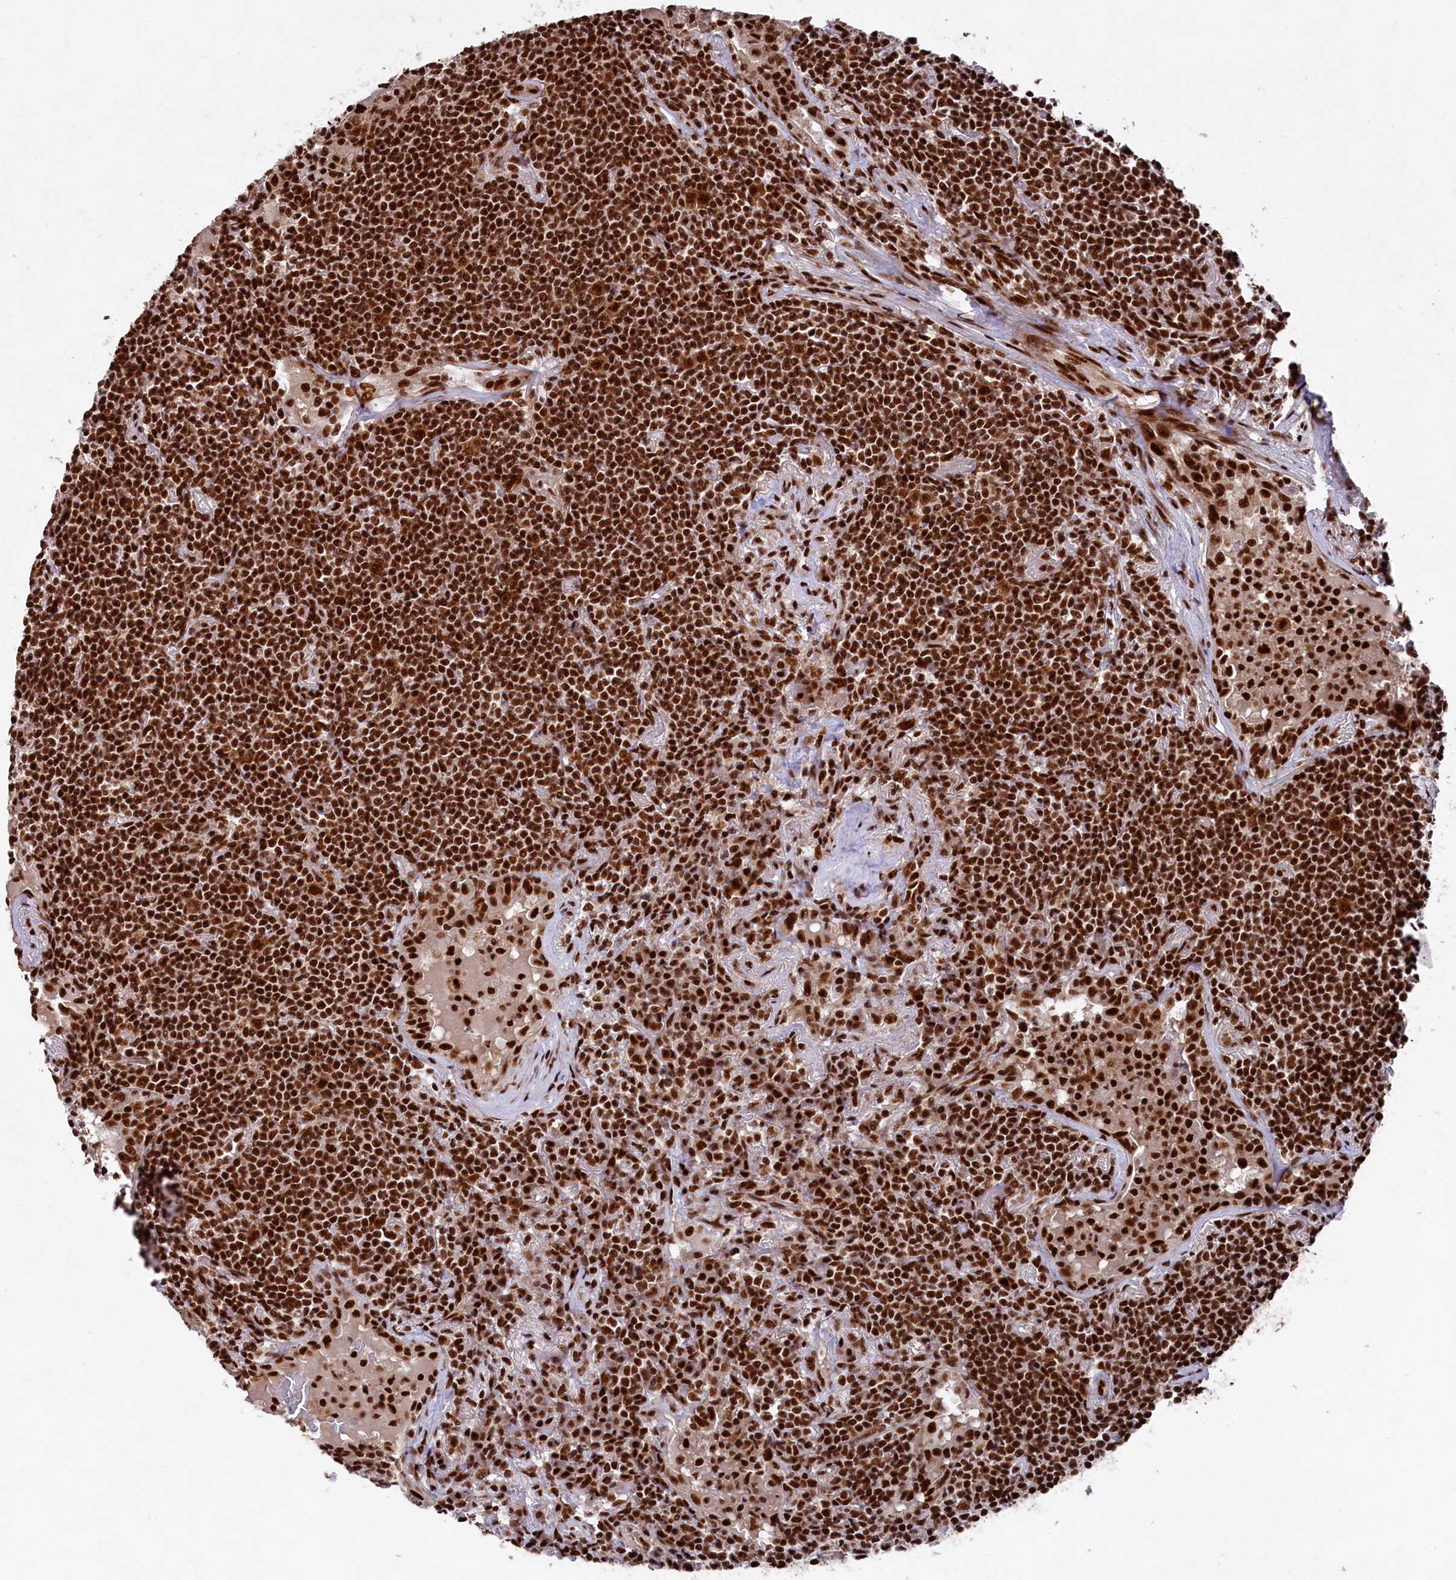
{"staining": {"intensity": "strong", "quantity": ">75%", "location": "nuclear"}, "tissue": "lymphoma", "cell_type": "Tumor cells", "image_type": "cancer", "snomed": [{"axis": "morphology", "description": "Malignant lymphoma, non-Hodgkin's type, Low grade"}, {"axis": "topography", "description": "Lung"}], "caption": "The histopathology image displays a brown stain indicating the presence of a protein in the nuclear of tumor cells in lymphoma. (DAB (3,3'-diaminobenzidine) IHC with brightfield microscopy, high magnification).", "gene": "PRPF31", "patient": {"sex": "female", "age": 71}}